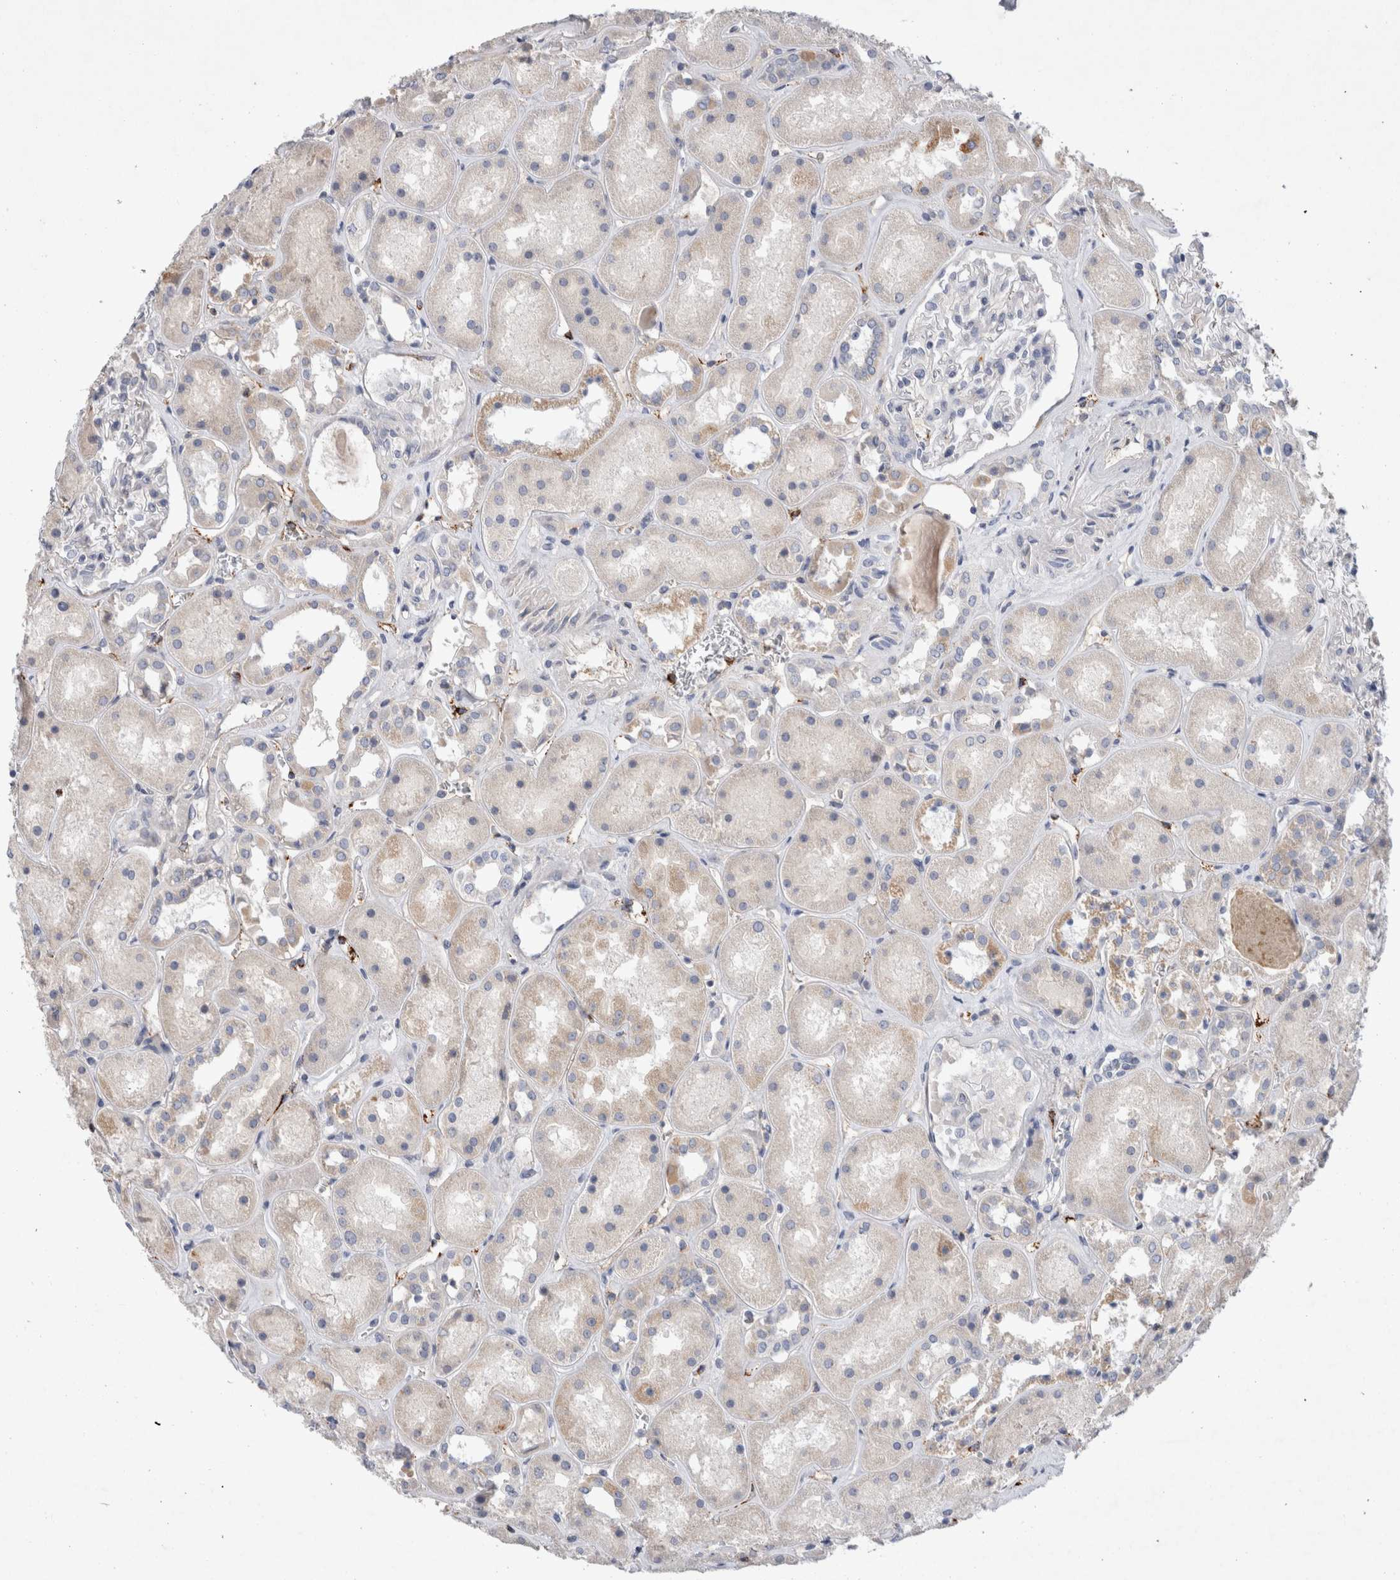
{"staining": {"intensity": "negative", "quantity": "none", "location": "none"}, "tissue": "kidney", "cell_type": "Cells in glomeruli", "image_type": "normal", "snomed": [{"axis": "morphology", "description": "Normal tissue, NOS"}, {"axis": "topography", "description": "Kidney"}], "caption": "Immunohistochemistry (IHC) histopathology image of unremarkable kidney: kidney stained with DAB reveals no significant protein expression in cells in glomeruli.", "gene": "IARS2", "patient": {"sex": "male", "age": 70}}